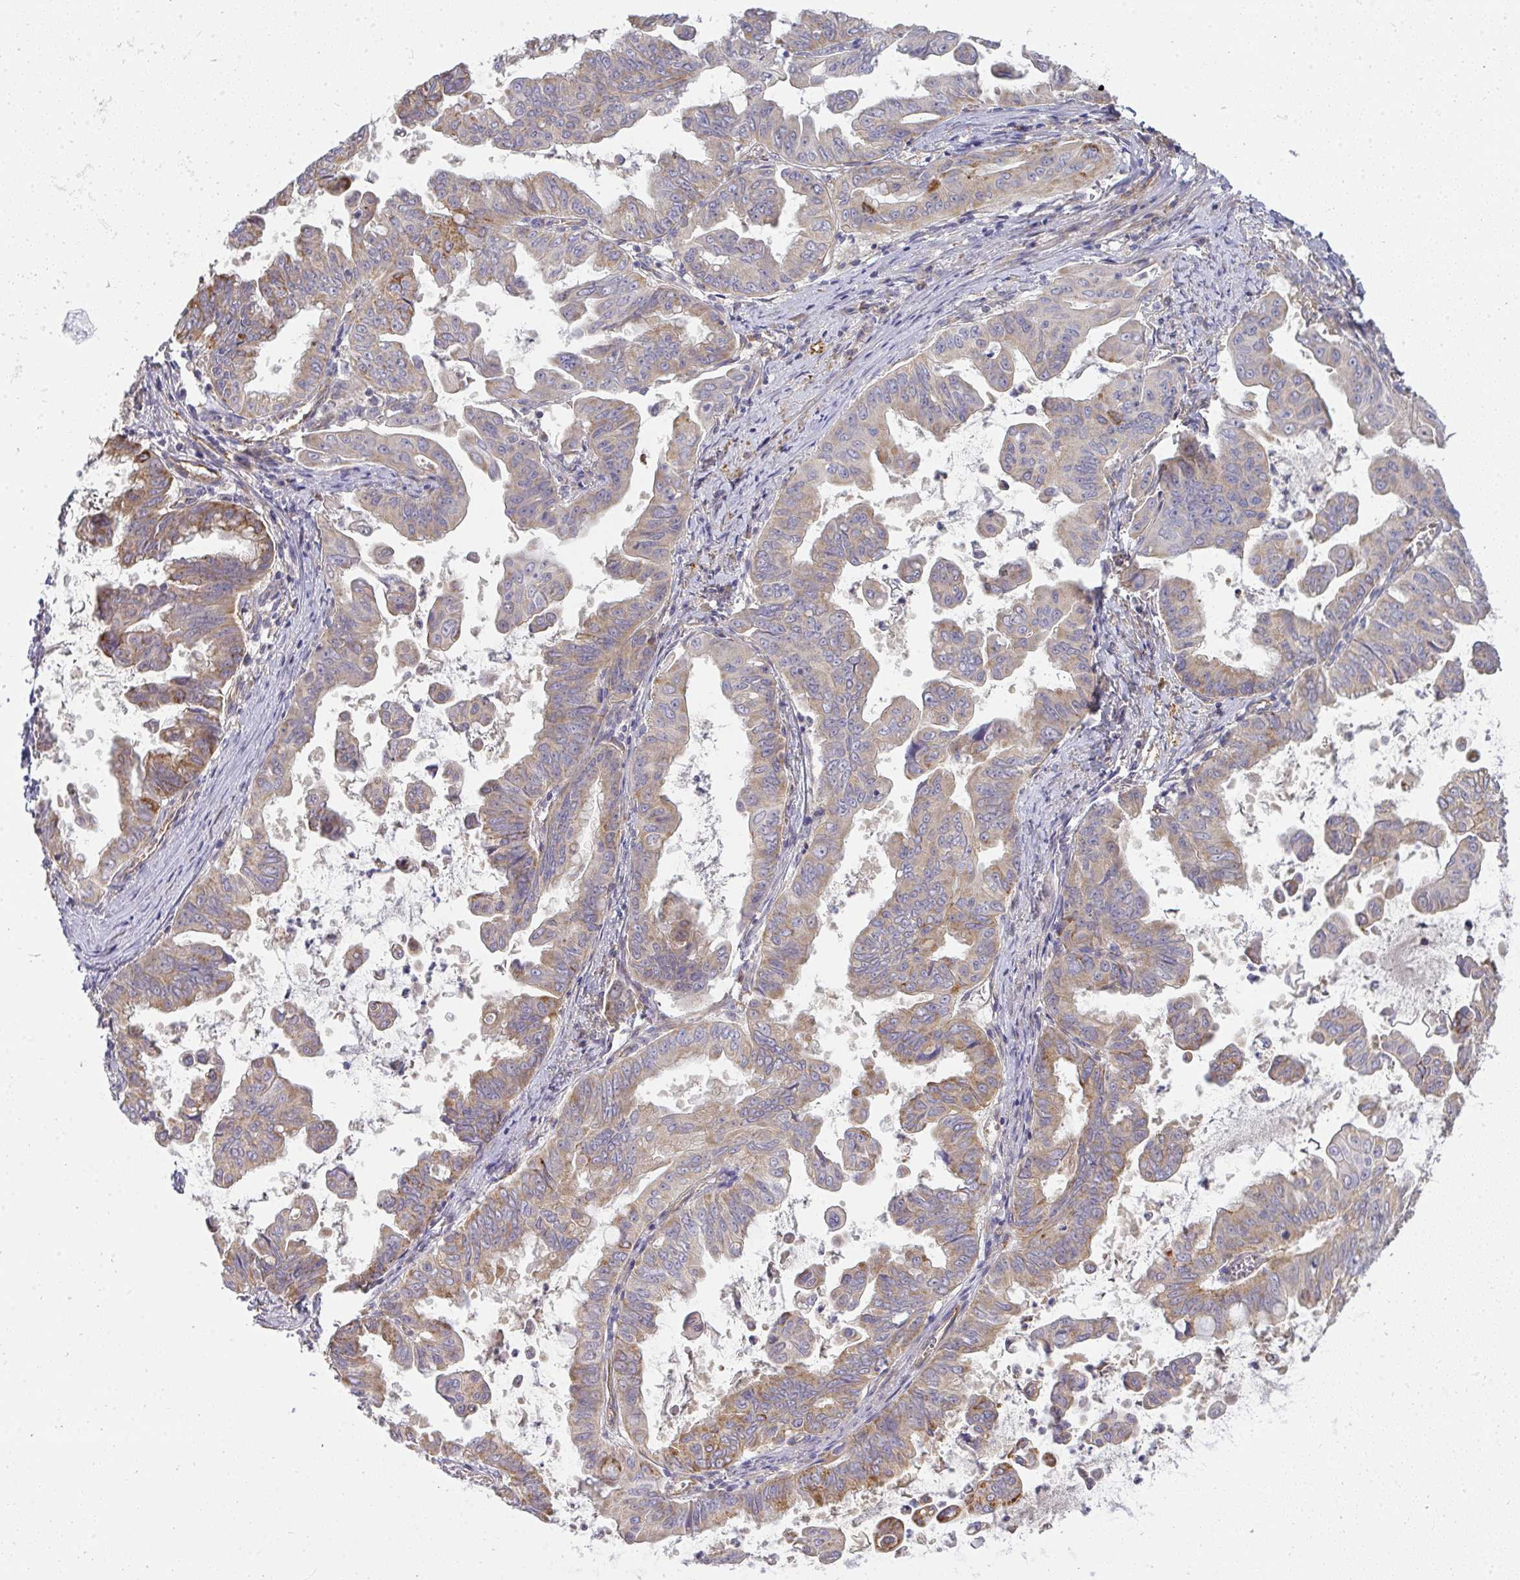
{"staining": {"intensity": "weak", "quantity": ">75%", "location": "cytoplasmic/membranous"}, "tissue": "stomach cancer", "cell_type": "Tumor cells", "image_type": "cancer", "snomed": [{"axis": "morphology", "description": "Adenocarcinoma, NOS"}, {"axis": "topography", "description": "Stomach, upper"}], "caption": "This is an image of IHC staining of stomach cancer, which shows weak staining in the cytoplasmic/membranous of tumor cells.", "gene": "B4GALT6", "patient": {"sex": "male", "age": 80}}